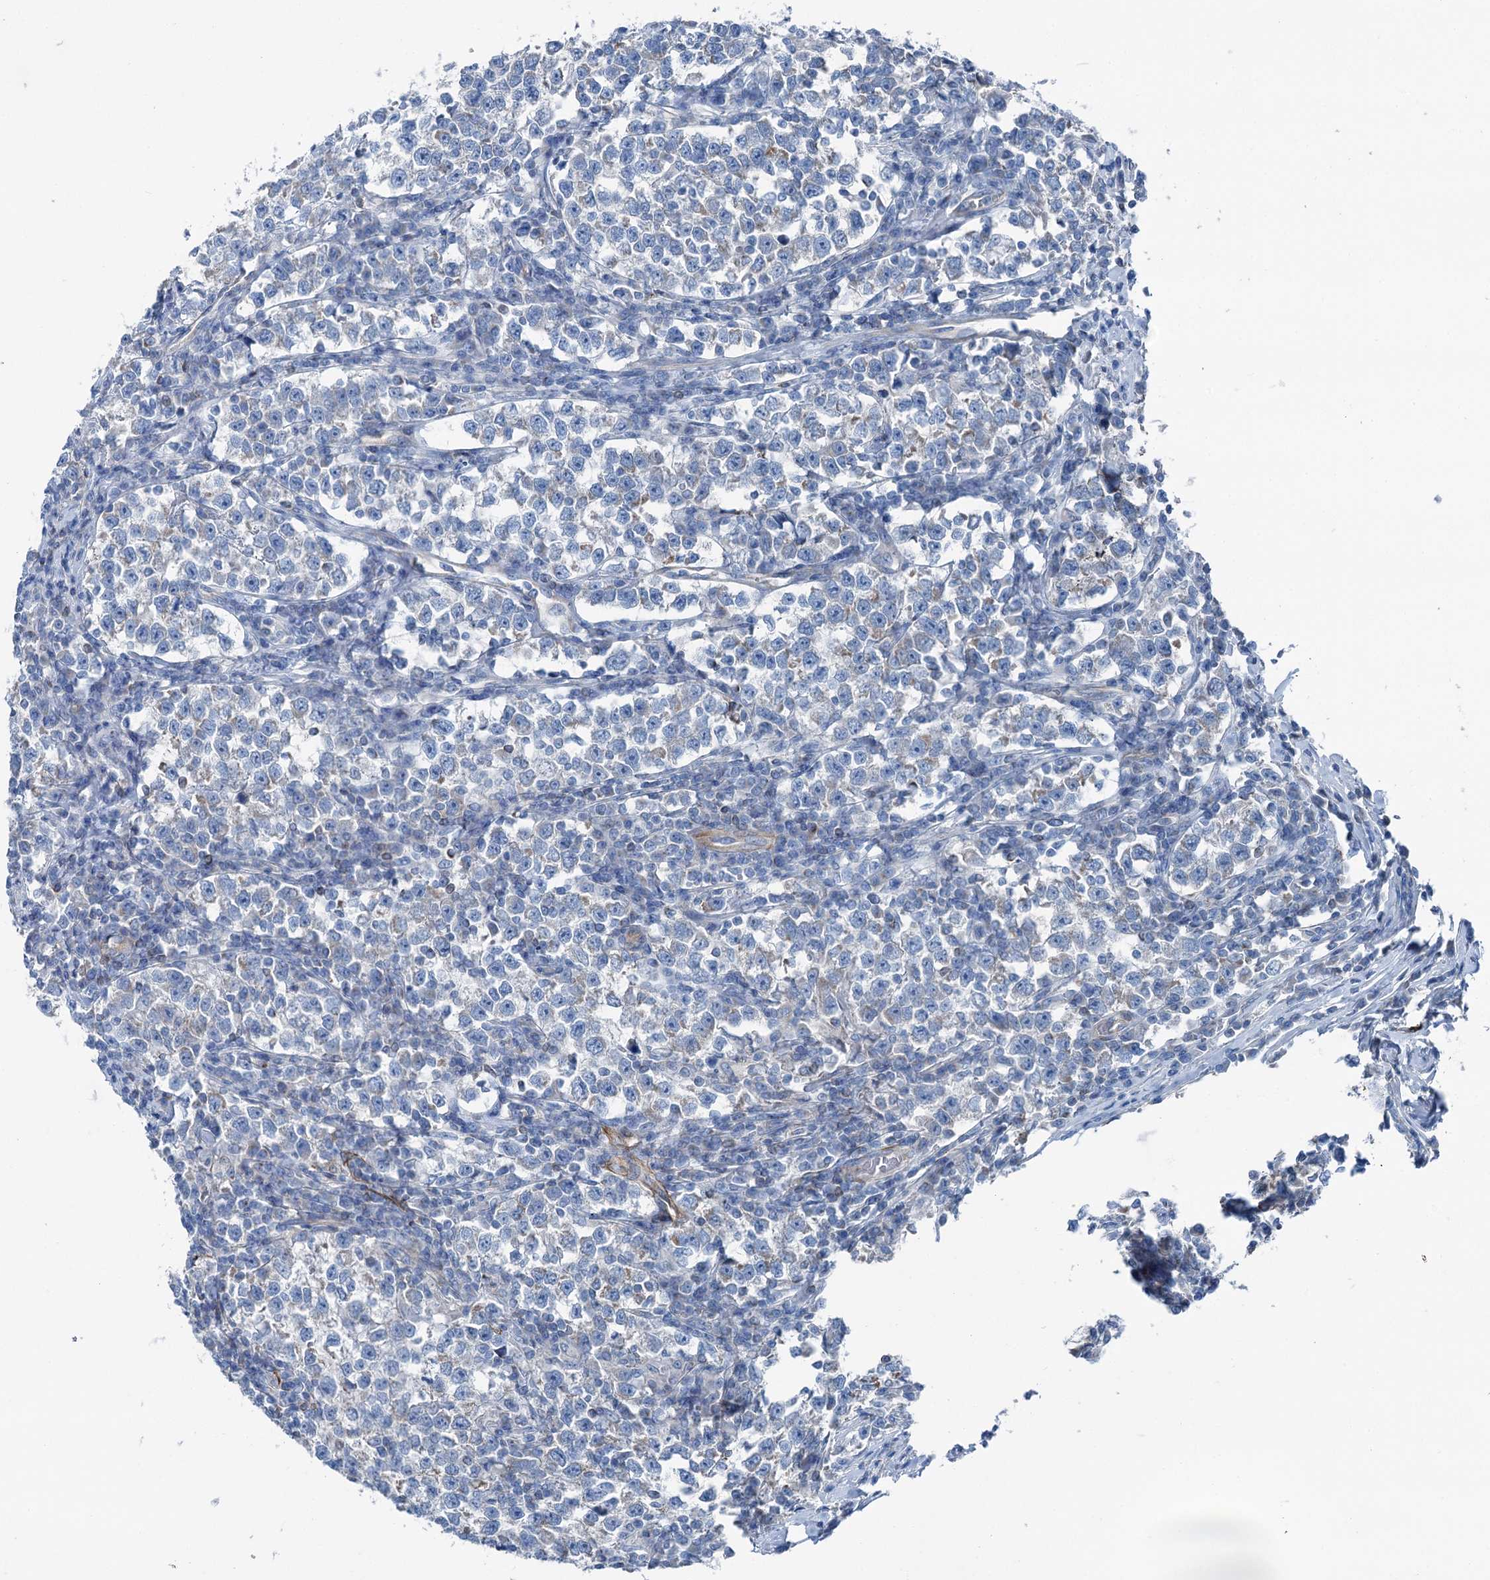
{"staining": {"intensity": "negative", "quantity": "none", "location": "none"}, "tissue": "testis cancer", "cell_type": "Tumor cells", "image_type": "cancer", "snomed": [{"axis": "morphology", "description": "Normal tissue, NOS"}, {"axis": "morphology", "description": "Seminoma, NOS"}, {"axis": "topography", "description": "Testis"}], "caption": "DAB immunohistochemical staining of testis cancer (seminoma) reveals no significant positivity in tumor cells.", "gene": "CALCOCO1", "patient": {"sex": "male", "age": 43}}